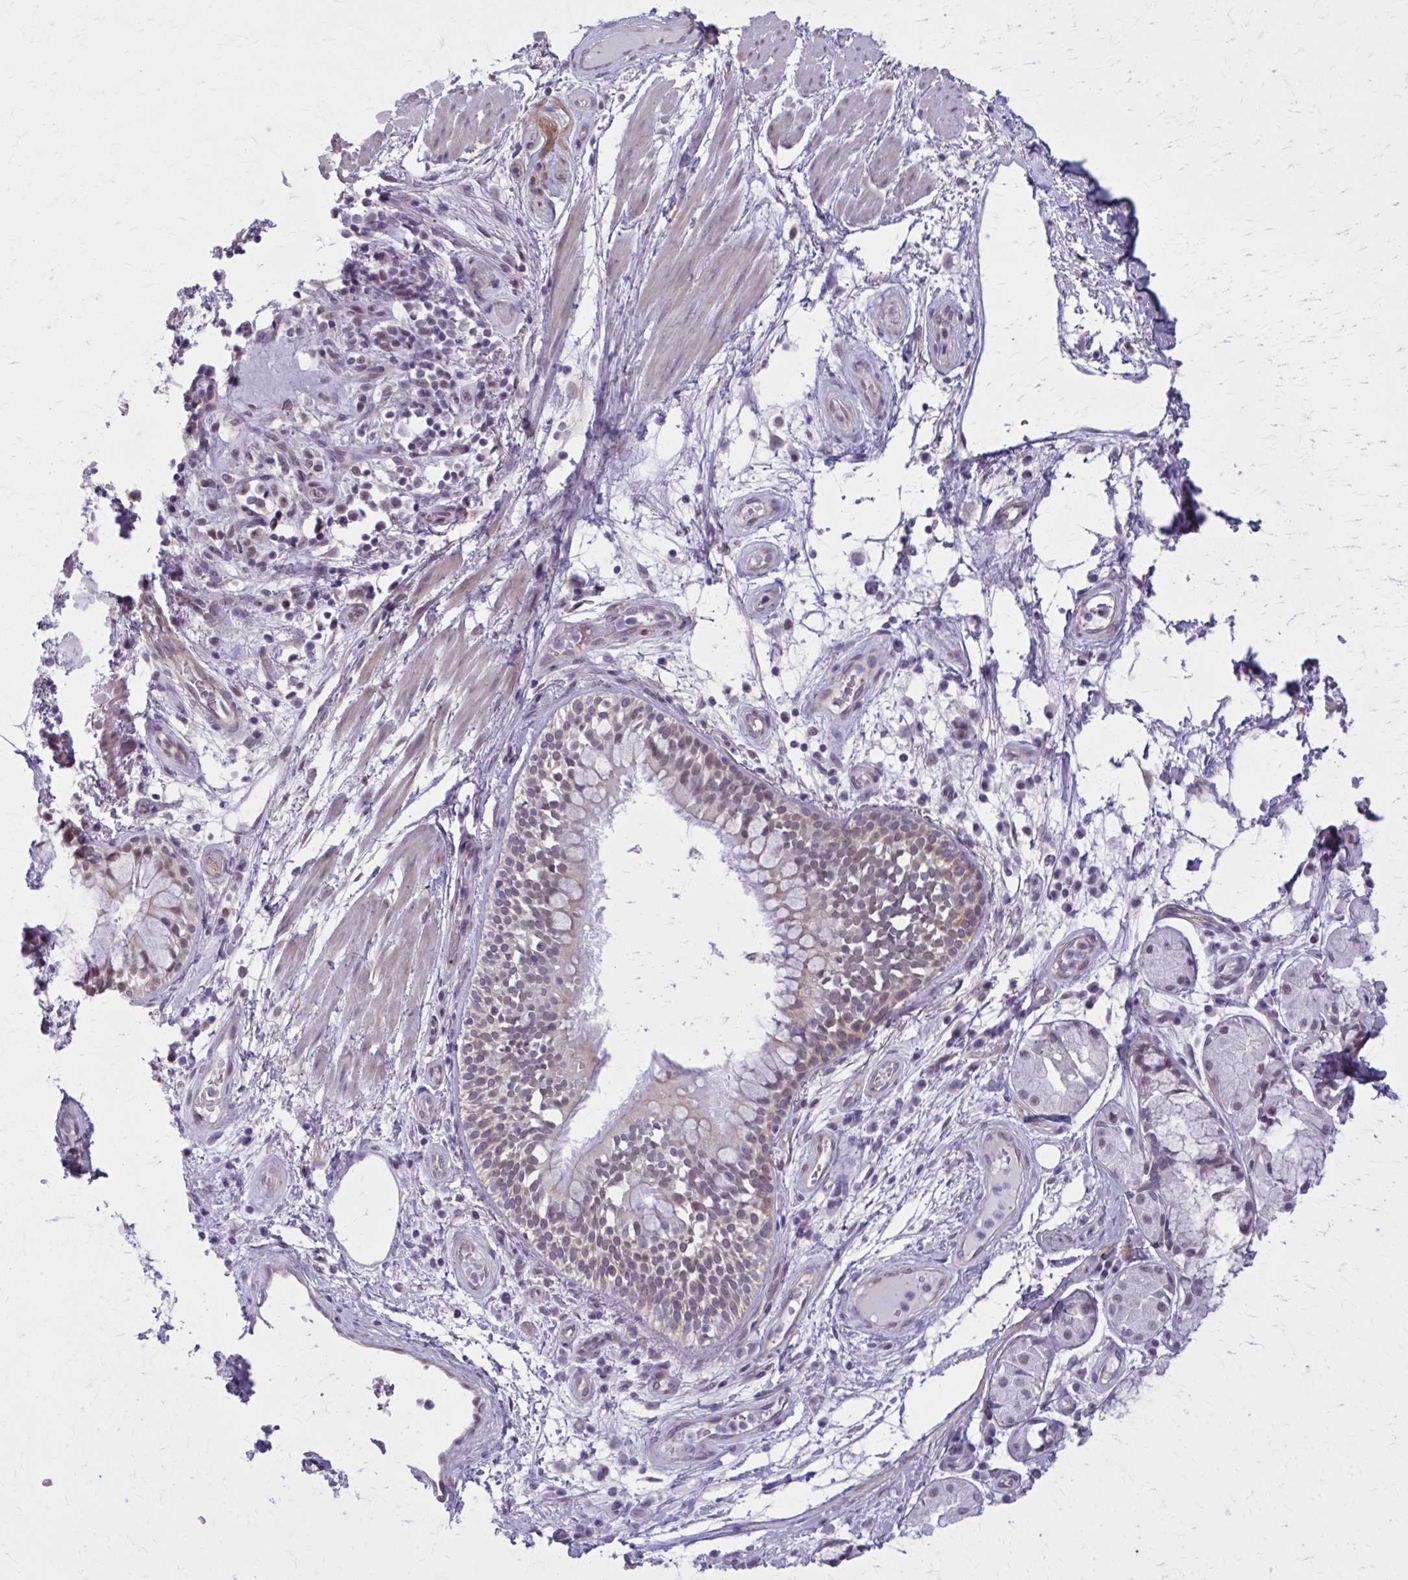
{"staining": {"intensity": "negative", "quantity": "none", "location": "none"}, "tissue": "adipose tissue", "cell_type": "Adipocytes", "image_type": "normal", "snomed": [{"axis": "morphology", "description": "Normal tissue, NOS"}, {"axis": "topography", "description": "Cartilage tissue"}, {"axis": "topography", "description": "Bronchus"}], "caption": "A histopathology image of adipose tissue stained for a protein demonstrates no brown staining in adipocytes. Nuclei are stained in blue.", "gene": "NUMBL", "patient": {"sex": "male", "age": 64}}